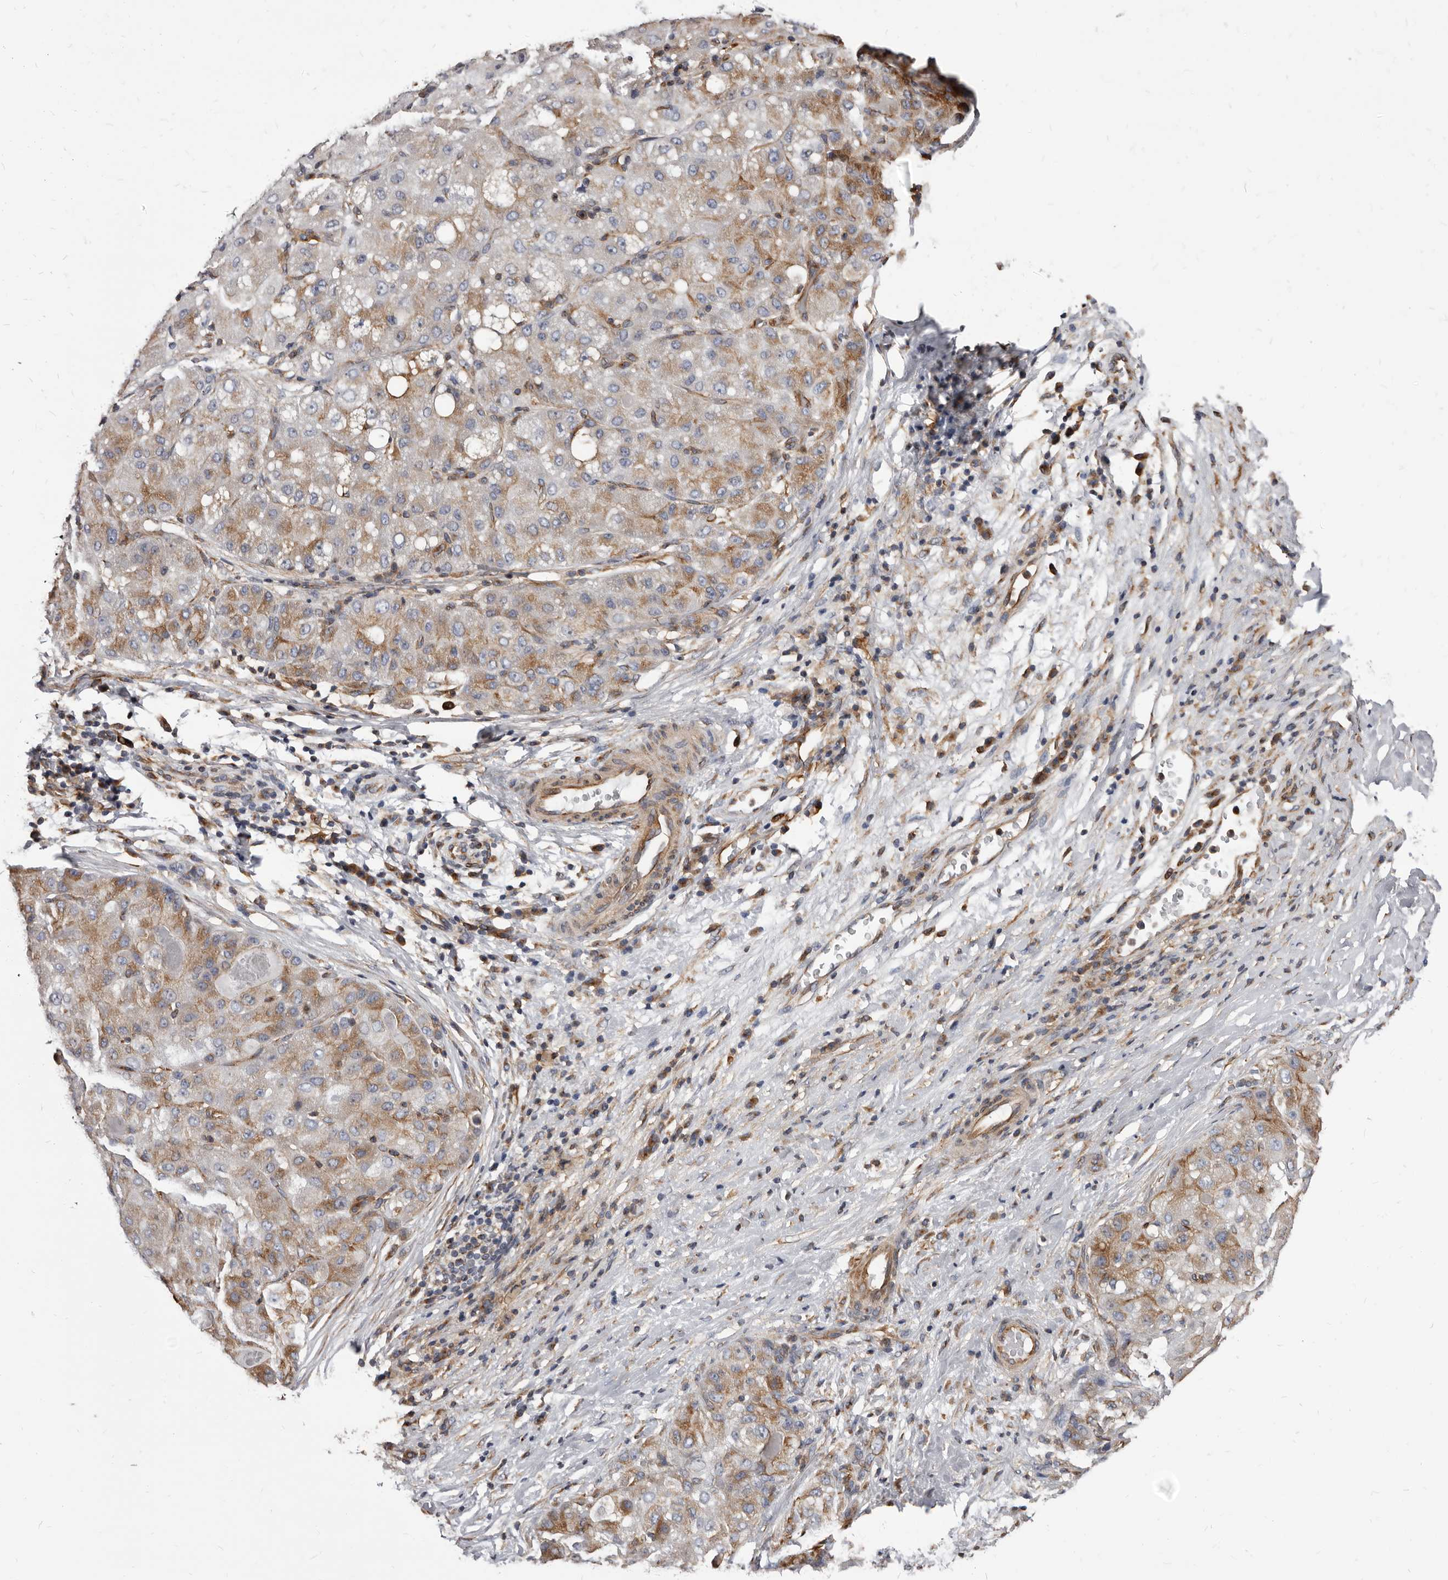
{"staining": {"intensity": "moderate", "quantity": "25%-75%", "location": "cytoplasmic/membranous"}, "tissue": "liver cancer", "cell_type": "Tumor cells", "image_type": "cancer", "snomed": [{"axis": "morphology", "description": "Carcinoma, Hepatocellular, NOS"}, {"axis": "topography", "description": "Liver"}], "caption": "There is medium levels of moderate cytoplasmic/membranous staining in tumor cells of liver cancer (hepatocellular carcinoma), as demonstrated by immunohistochemical staining (brown color).", "gene": "NIBAN1", "patient": {"sex": "male", "age": 80}}